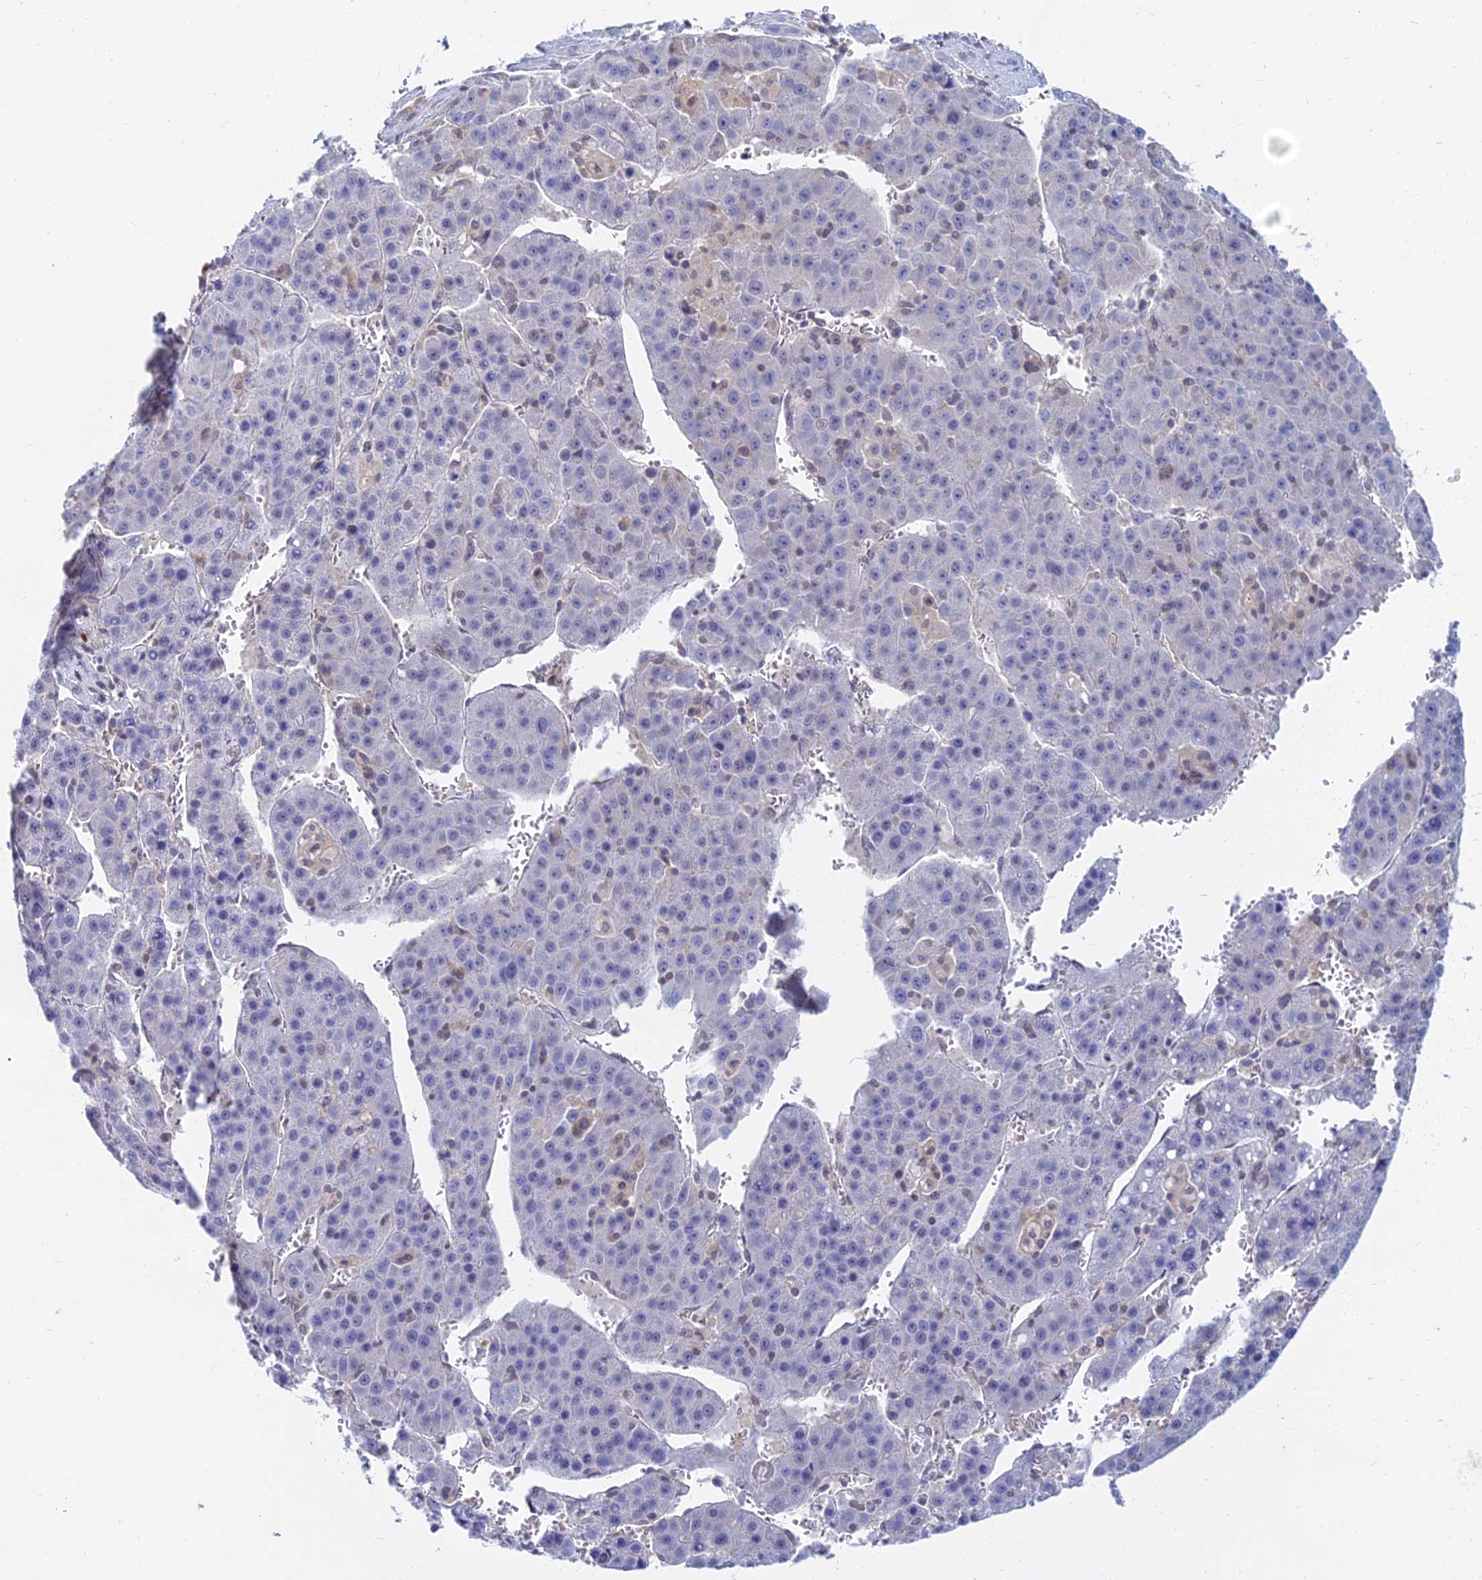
{"staining": {"intensity": "negative", "quantity": "none", "location": "none"}, "tissue": "liver cancer", "cell_type": "Tumor cells", "image_type": "cancer", "snomed": [{"axis": "morphology", "description": "Carcinoma, Hepatocellular, NOS"}, {"axis": "topography", "description": "Liver"}], "caption": "Photomicrograph shows no protein expression in tumor cells of liver hepatocellular carcinoma tissue.", "gene": "B3GALT4", "patient": {"sex": "female", "age": 53}}